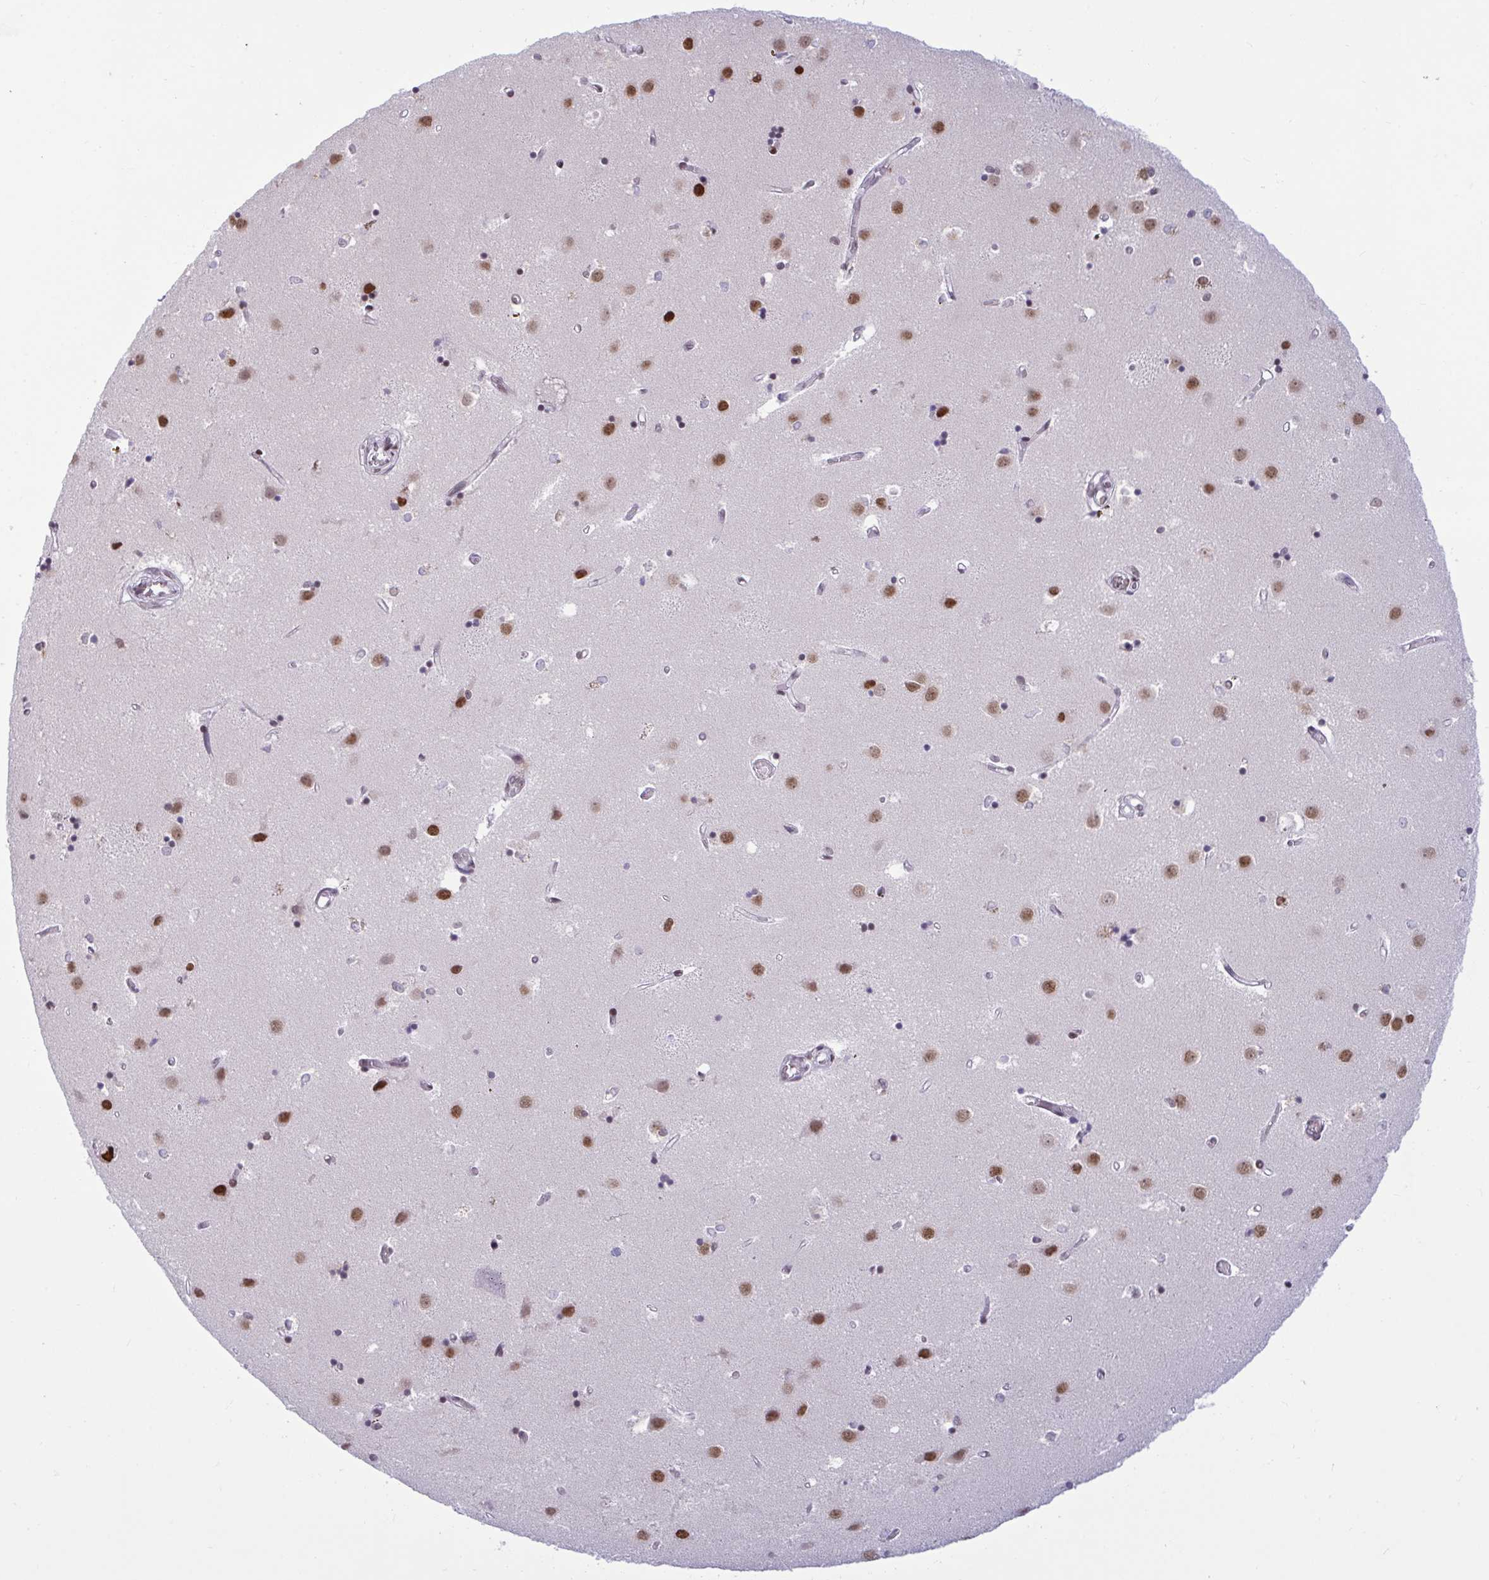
{"staining": {"intensity": "negative", "quantity": "none", "location": "none"}, "tissue": "caudate", "cell_type": "Glial cells", "image_type": "normal", "snomed": [{"axis": "morphology", "description": "Normal tissue, NOS"}, {"axis": "topography", "description": "Lateral ventricle wall"}], "caption": "The image reveals no significant expression in glial cells of caudate.", "gene": "CBFA2T2", "patient": {"sex": "male", "age": 54}}